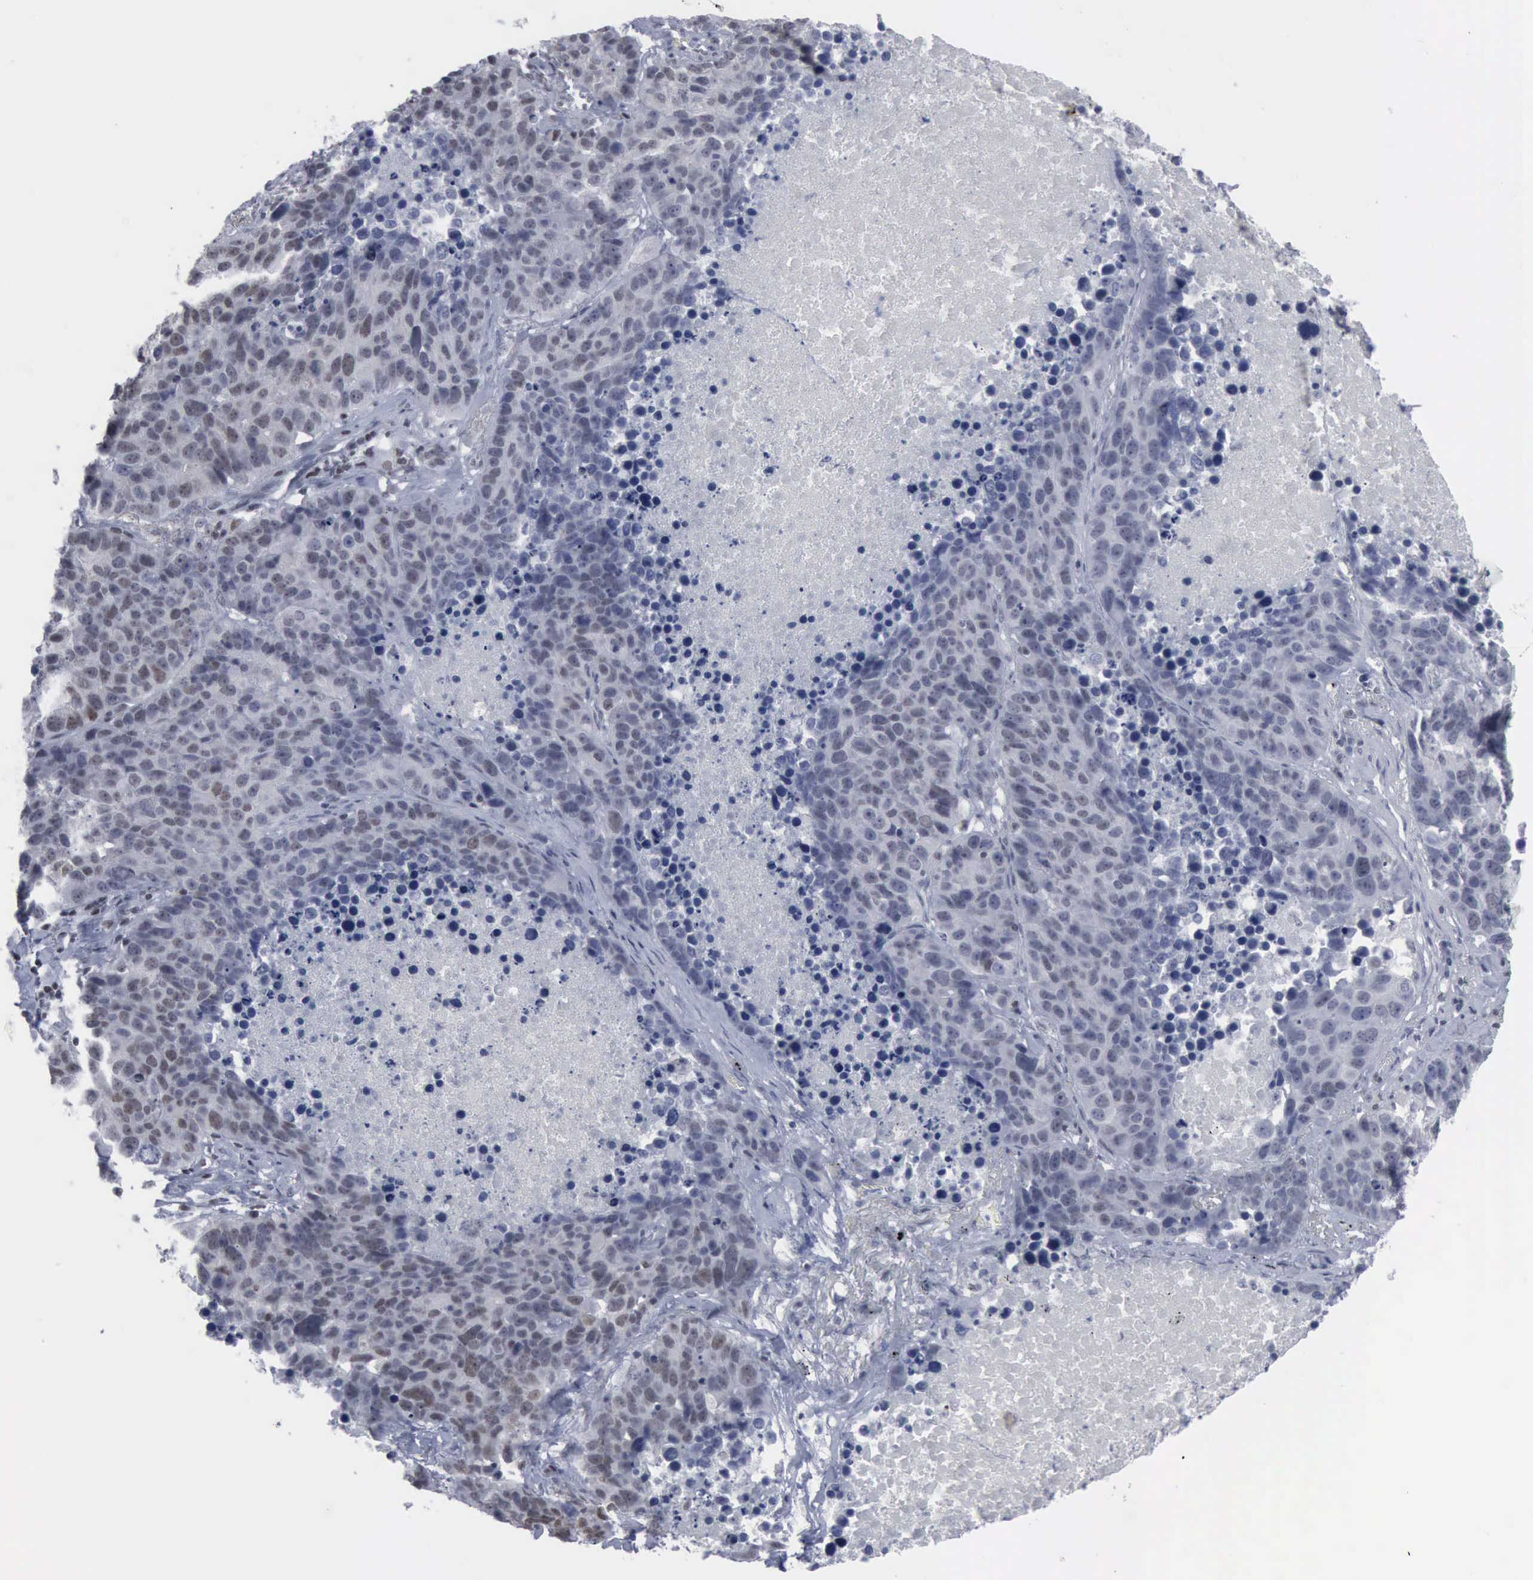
{"staining": {"intensity": "weak", "quantity": "25%-75%", "location": "nuclear"}, "tissue": "lung cancer", "cell_type": "Tumor cells", "image_type": "cancer", "snomed": [{"axis": "morphology", "description": "Carcinoid, malignant, NOS"}, {"axis": "topography", "description": "Lung"}], "caption": "An image showing weak nuclear positivity in approximately 25%-75% of tumor cells in lung cancer (malignant carcinoid), as visualized by brown immunohistochemical staining.", "gene": "XPA", "patient": {"sex": "male", "age": 60}}